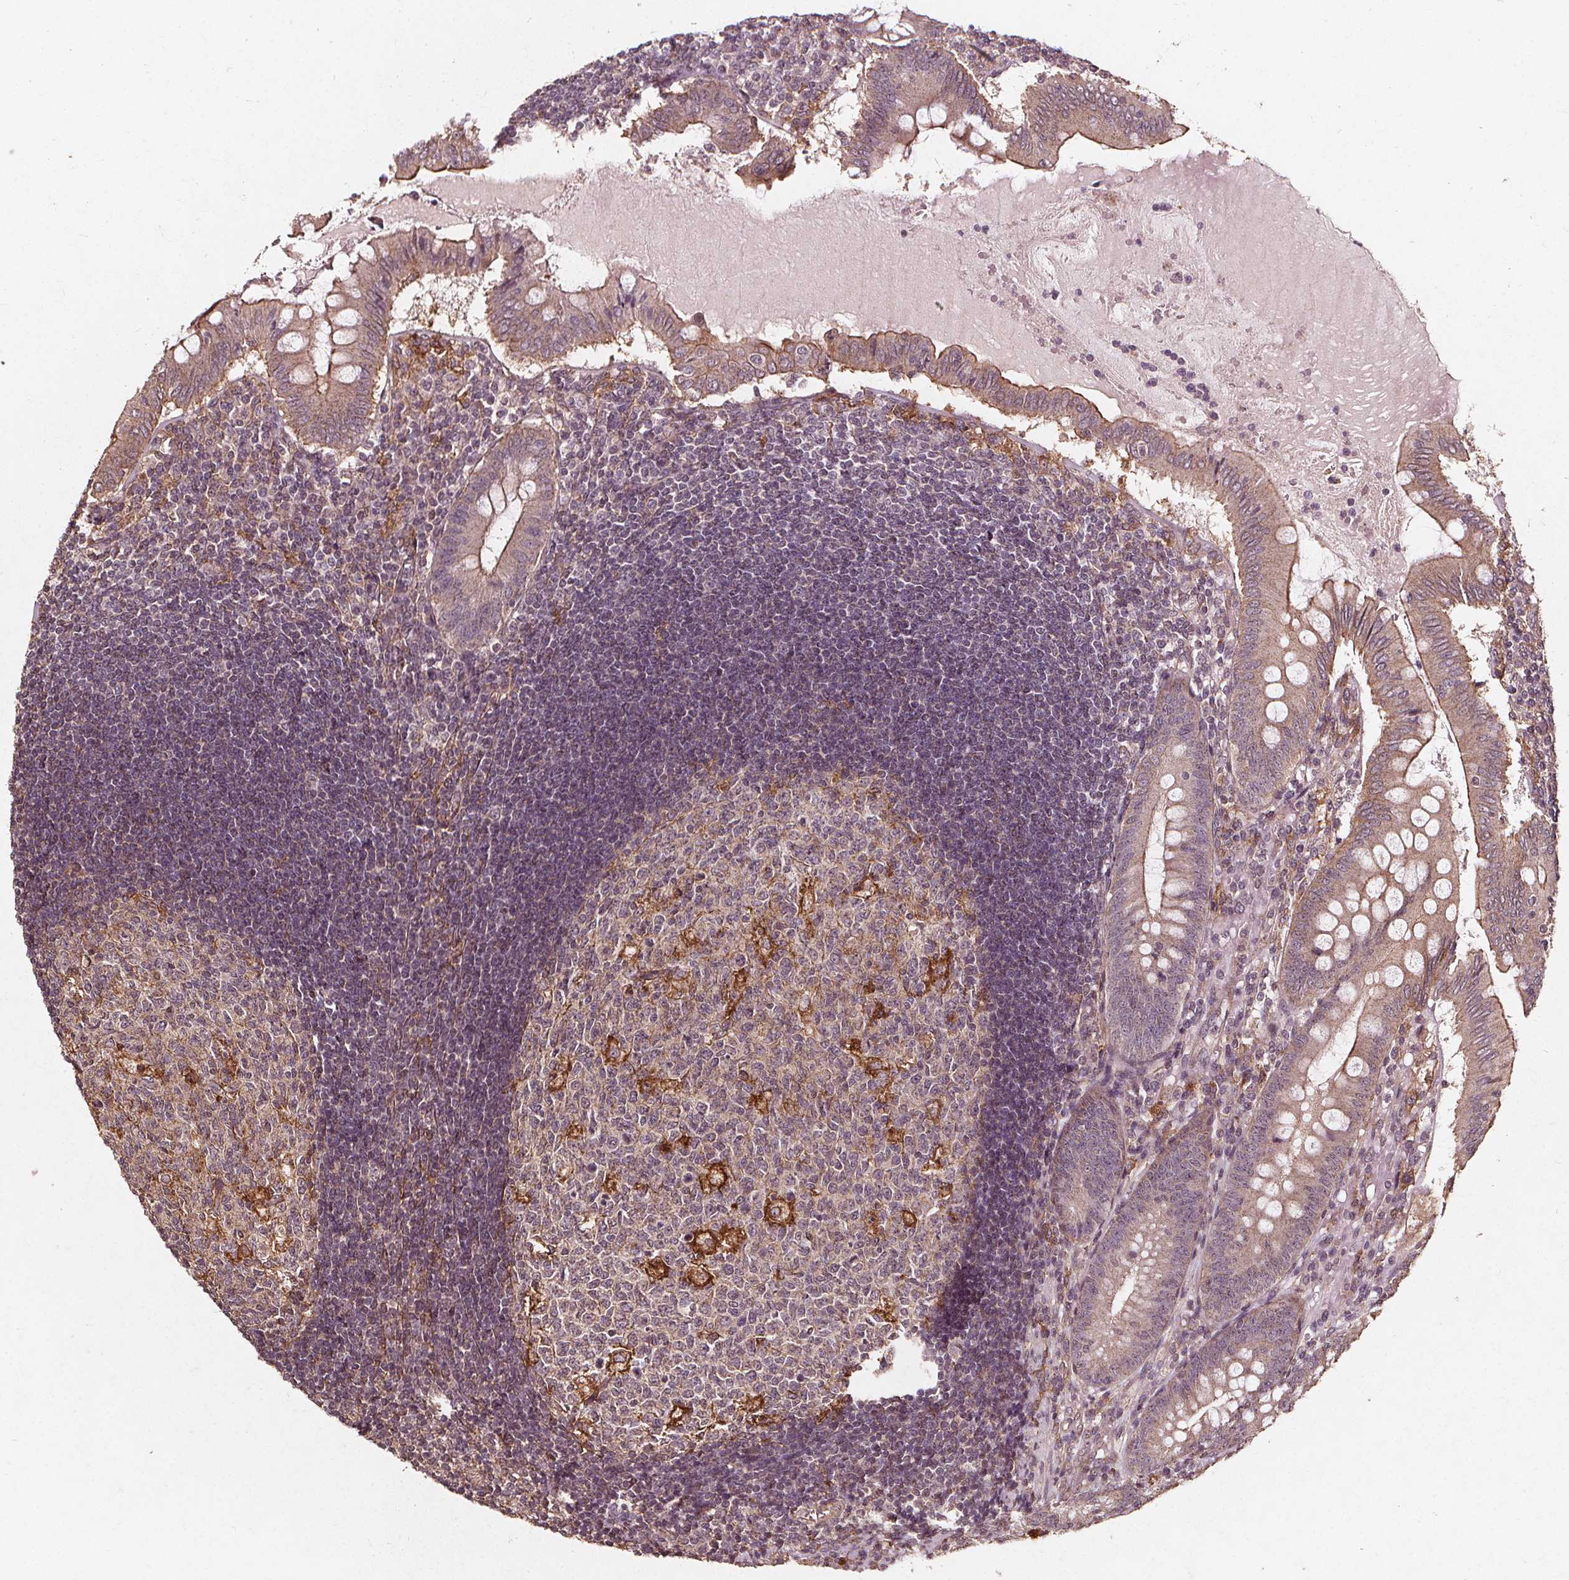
{"staining": {"intensity": "moderate", "quantity": "25%-75%", "location": "cytoplasmic/membranous"}, "tissue": "appendix", "cell_type": "Glandular cells", "image_type": "normal", "snomed": [{"axis": "morphology", "description": "Normal tissue, NOS"}, {"axis": "morphology", "description": "Inflammation, NOS"}, {"axis": "topography", "description": "Appendix"}], "caption": "Protein analysis of benign appendix displays moderate cytoplasmic/membranous expression in approximately 25%-75% of glandular cells.", "gene": "ABCA1", "patient": {"sex": "male", "age": 16}}